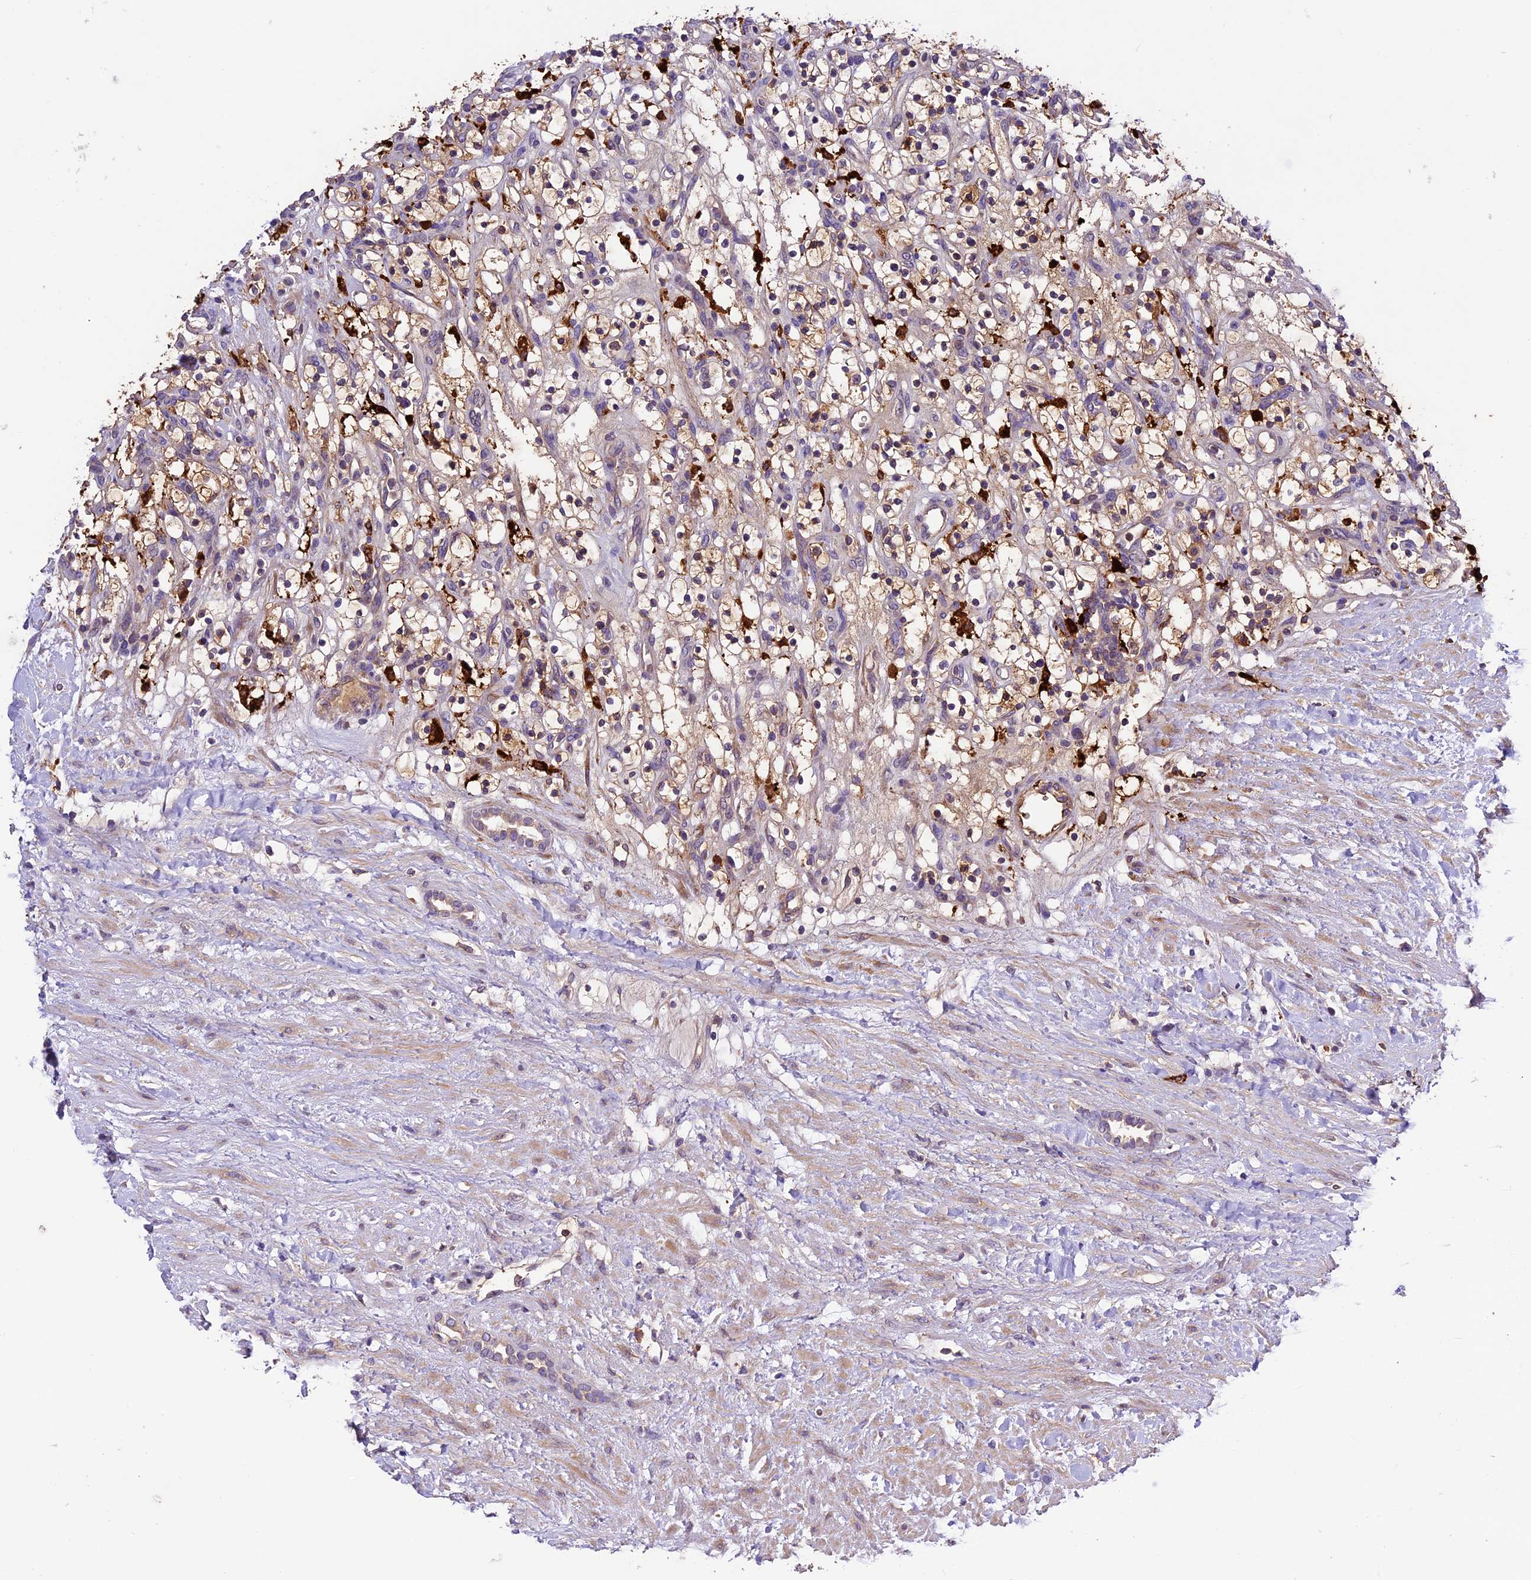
{"staining": {"intensity": "weak", "quantity": "<25%", "location": "cytoplasmic/membranous"}, "tissue": "renal cancer", "cell_type": "Tumor cells", "image_type": "cancer", "snomed": [{"axis": "morphology", "description": "Adenocarcinoma, NOS"}, {"axis": "topography", "description": "Kidney"}], "caption": "Immunohistochemistry (IHC) of renal adenocarcinoma reveals no staining in tumor cells.", "gene": "CILP2", "patient": {"sex": "female", "age": 57}}